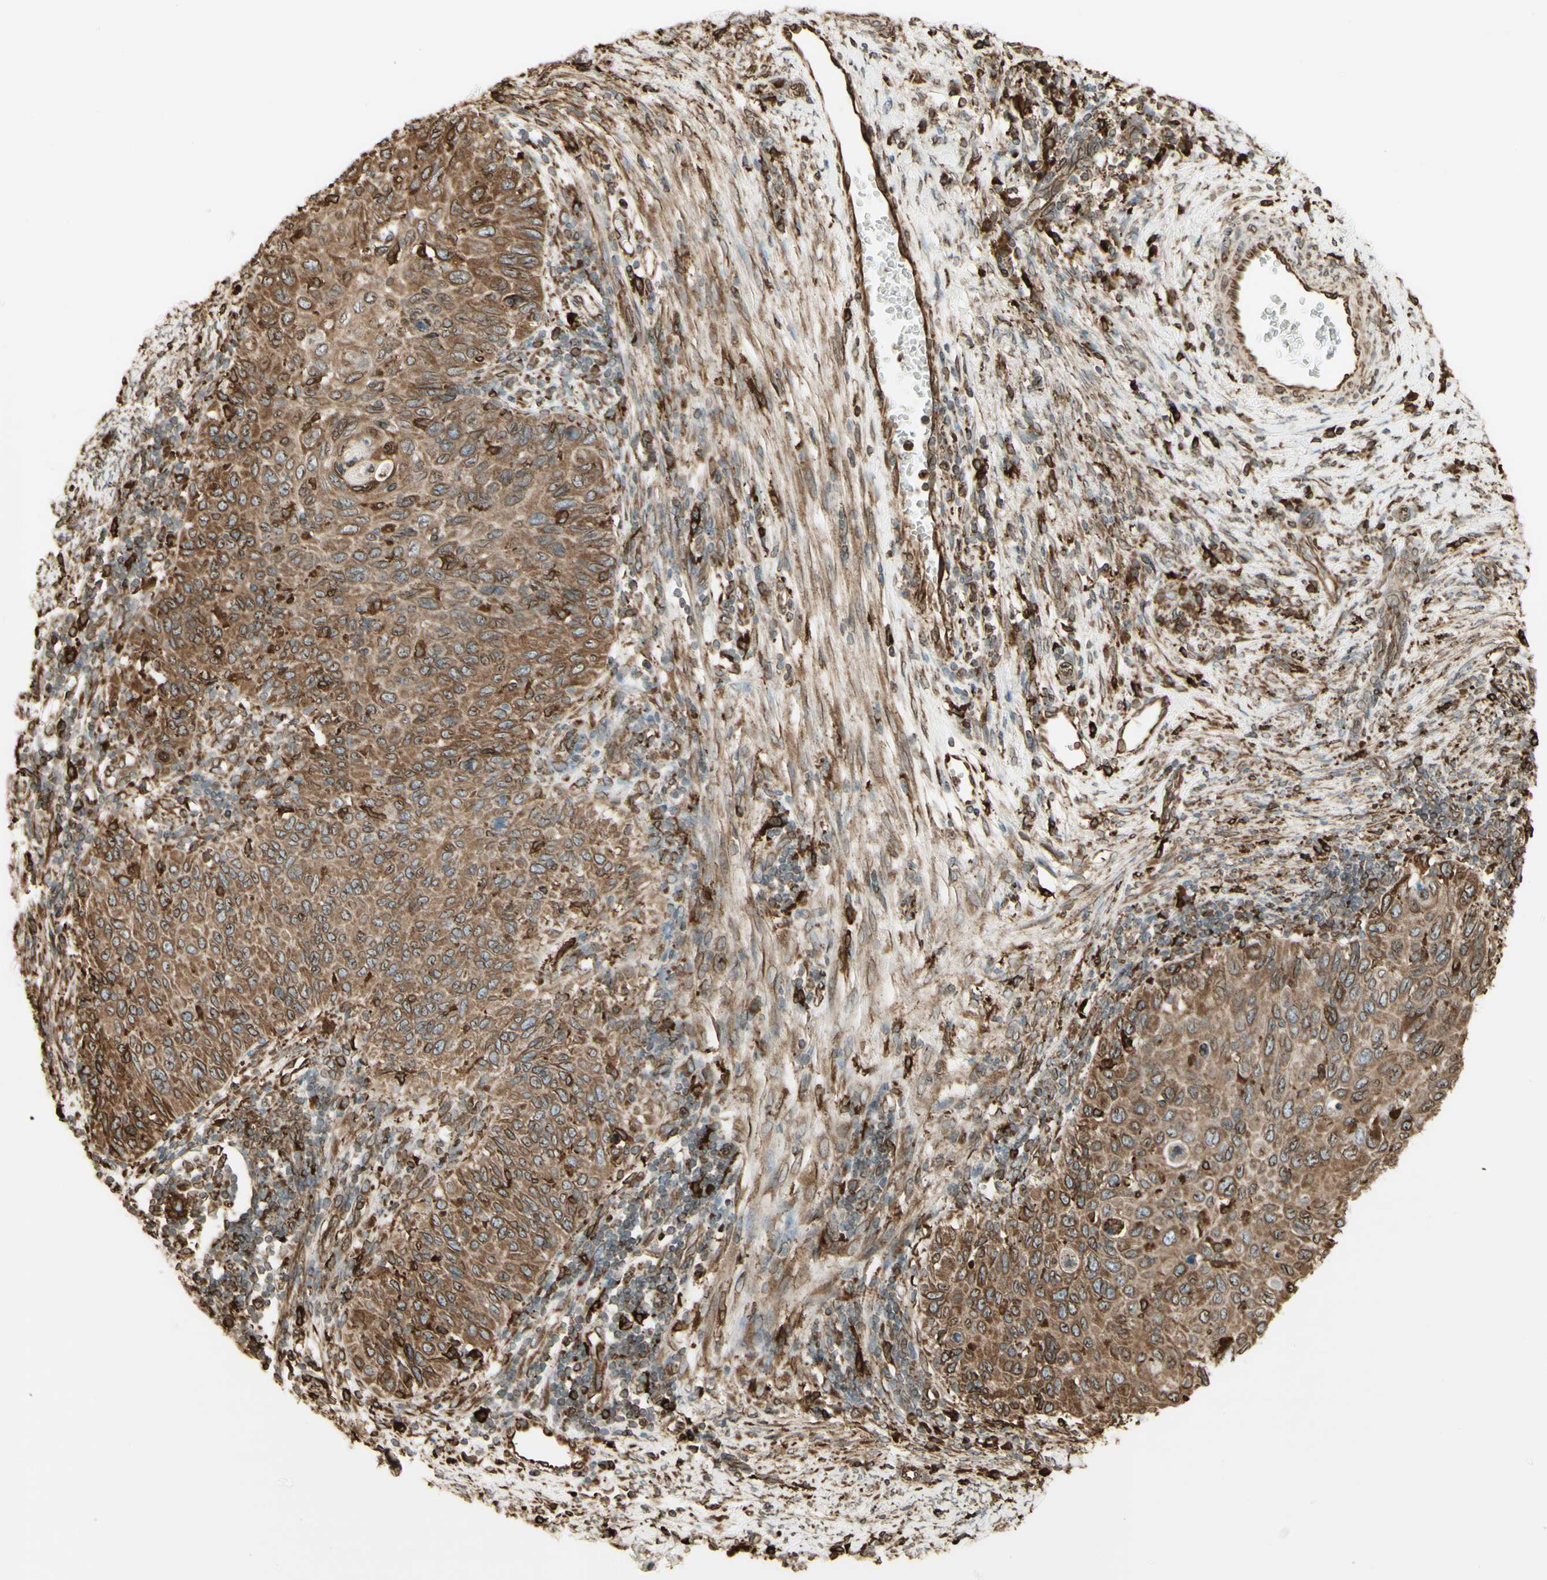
{"staining": {"intensity": "moderate", "quantity": ">75%", "location": "cytoplasmic/membranous"}, "tissue": "cervical cancer", "cell_type": "Tumor cells", "image_type": "cancer", "snomed": [{"axis": "morphology", "description": "Squamous cell carcinoma, NOS"}, {"axis": "topography", "description": "Cervix"}], "caption": "DAB immunohistochemical staining of human squamous cell carcinoma (cervical) exhibits moderate cytoplasmic/membranous protein expression in about >75% of tumor cells.", "gene": "CANX", "patient": {"sex": "female", "age": 70}}